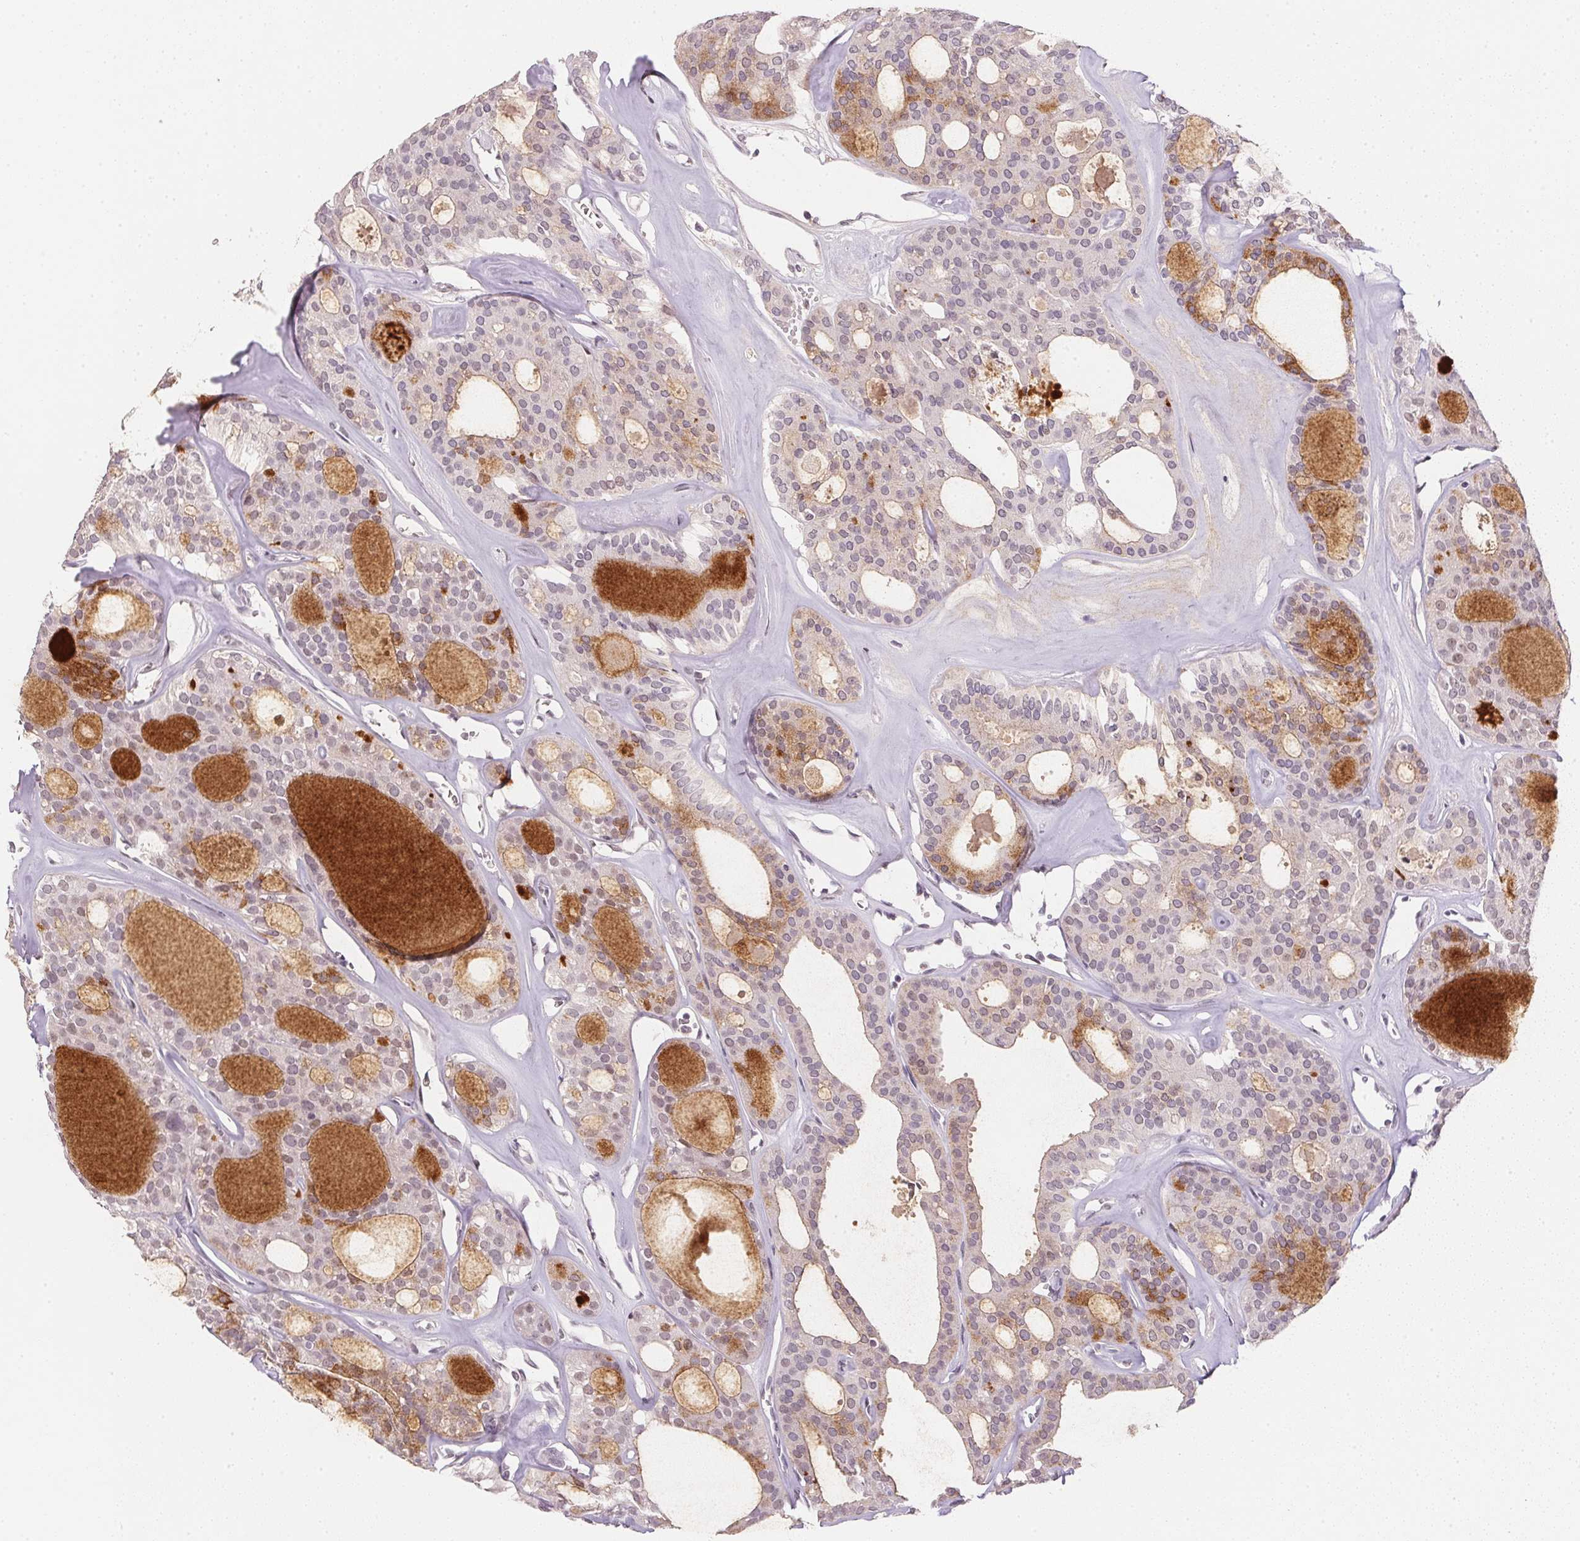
{"staining": {"intensity": "weak", "quantity": "<25%", "location": "cytoplasmic/membranous"}, "tissue": "thyroid cancer", "cell_type": "Tumor cells", "image_type": "cancer", "snomed": [{"axis": "morphology", "description": "Follicular adenoma carcinoma, NOS"}, {"axis": "topography", "description": "Thyroid gland"}], "caption": "Immunohistochemistry histopathology image of follicular adenoma carcinoma (thyroid) stained for a protein (brown), which demonstrates no expression in tumor cells.", "gene": "POLR3G", "patient": {"sex": "male", "age": 75}}